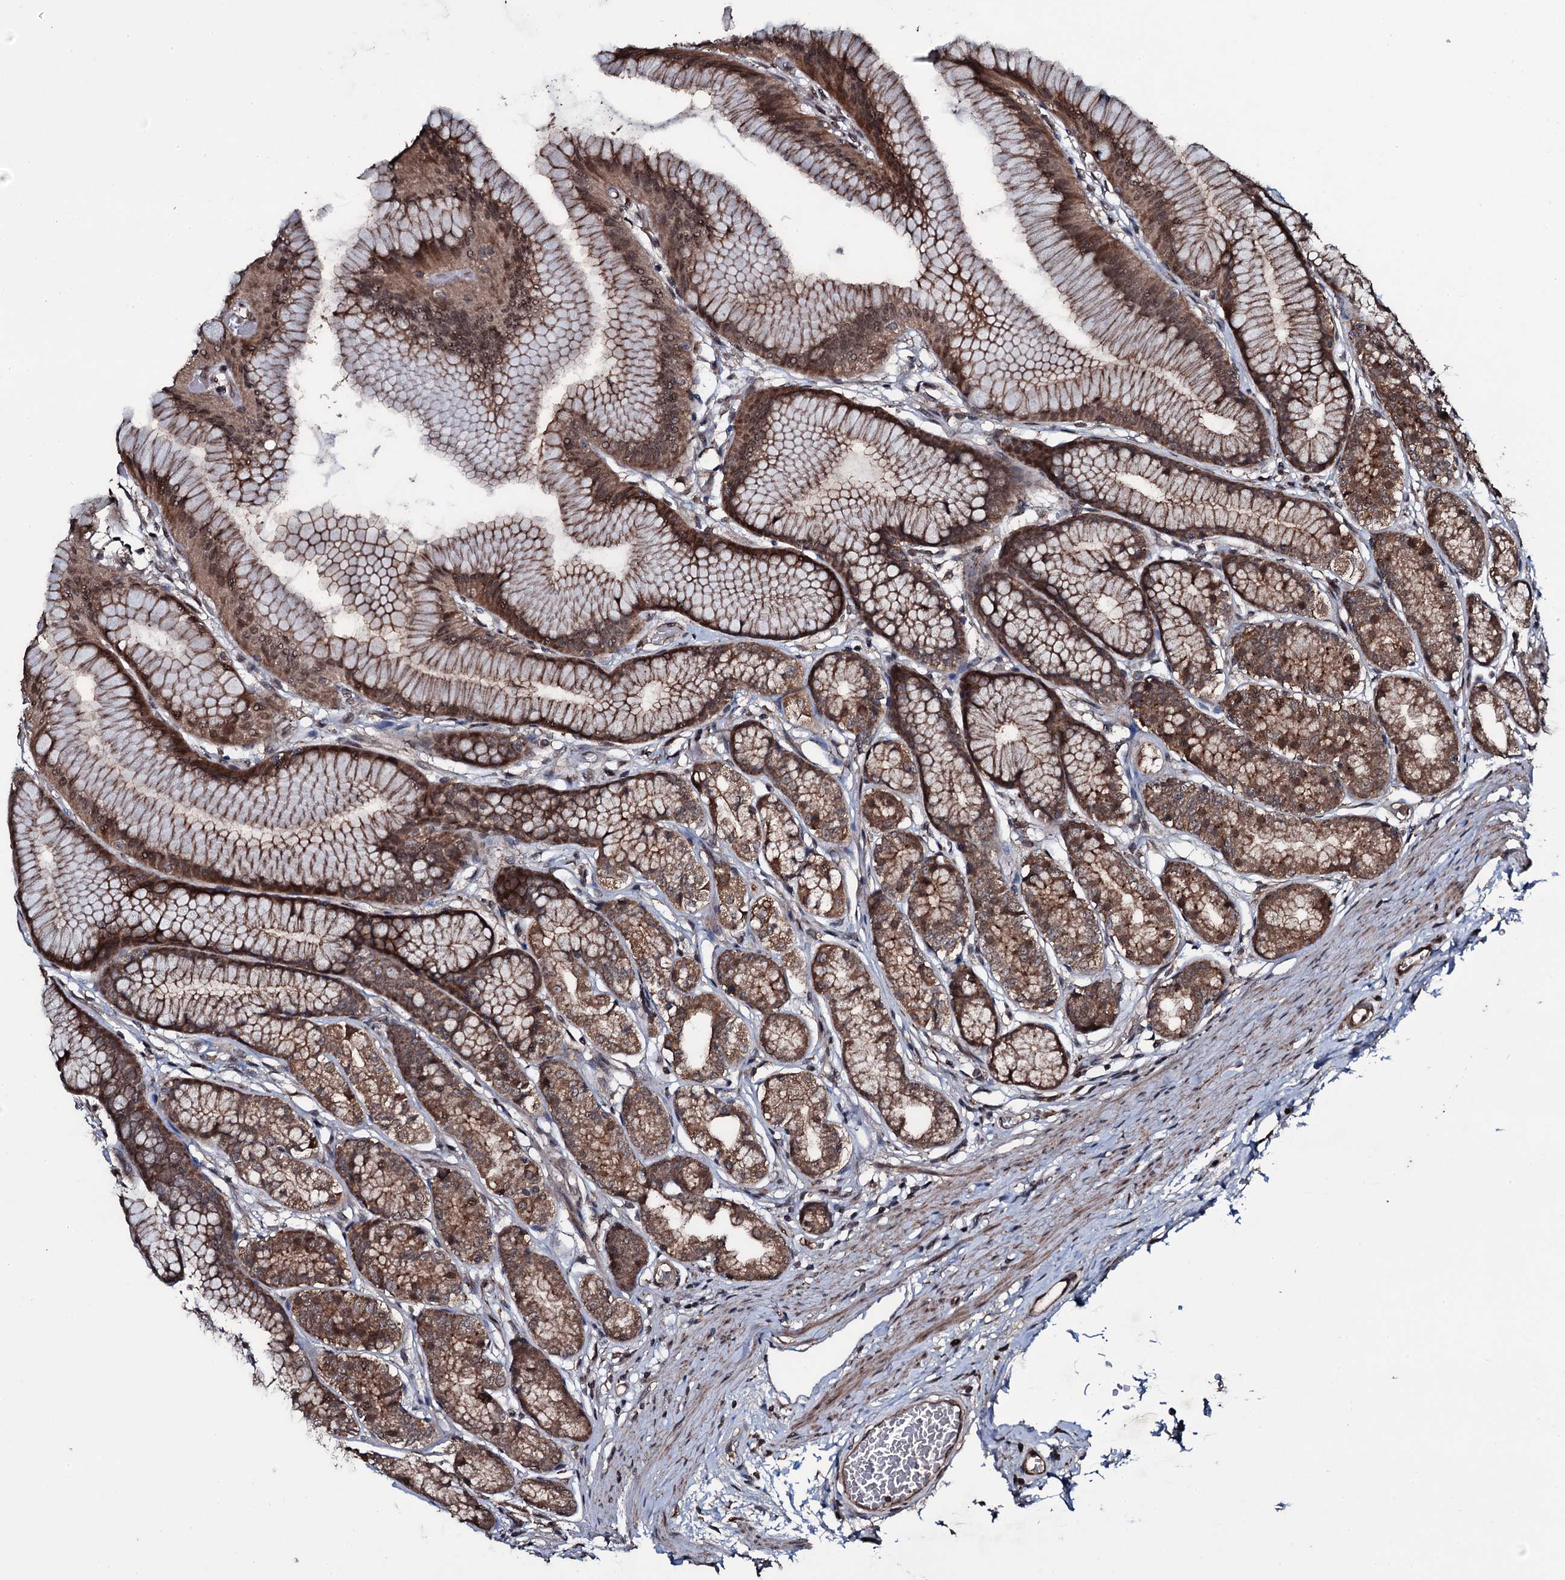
{"staining": {"intensity": "moderate", "quantity": ">75%", "location": "cytoplasmic/membranous,nuclear"}, "tissue": "stomach", "cell_type": "Glandular cells", "image_type": "normal", "snomed": [{"axis": "morphology", "description": "Normal tissue, NOS"}, {"axis": "morphology", "description": "Adenocarcinoma, NOS"}, {"axis": "morphology", "description": "Adenocarcinoma, High grade"}, {"axis": "topography", "description": "Stomach, upper"}, {"axis": "topography", "description": "Stomach"}], "caption": "A high-resolution histopathology image shows IHC staining of normal stomach, which demonstrates moderate cytoplasmic/membranous,nuclear staining in about >75% of glandular cells.", "gene": "MRPS31", "patient": {"sex": "female", "age": 65}}